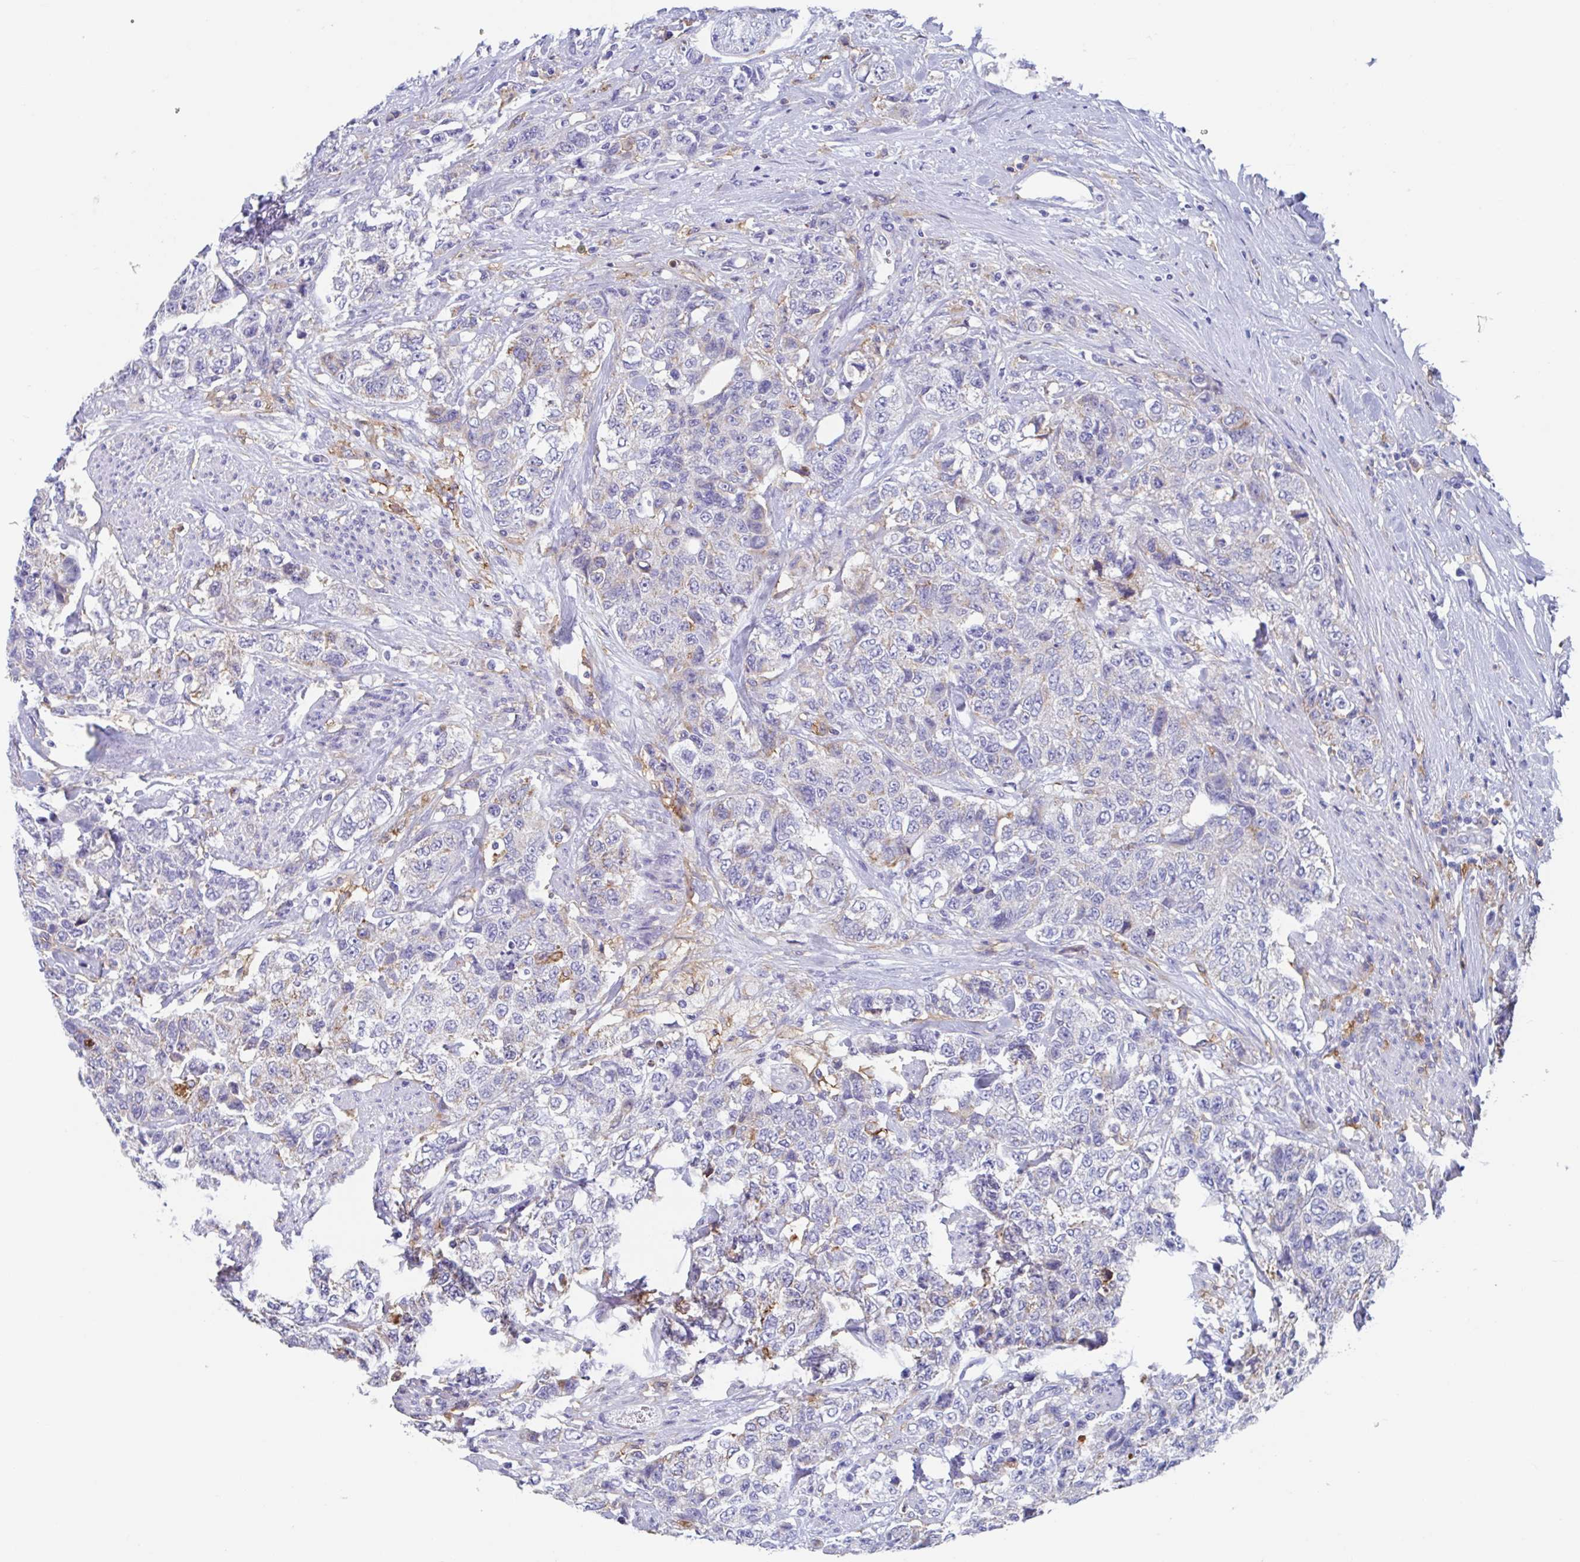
{"staining": {"intensity": "negative", "quantity": "none", "location": "none"}, "tissue": "urothelial cancer", "cell_type": "Tumor cells", "image_type": "cancer", "snomed": [{"axis": "morphology", "description": "Urothelial carcinoma, High grade"}, {"axis": "topography", "description": "Urinary bladder"}], "caption": "High power microscopy histopathology image of an immunohistochemistry photomicrograph of urothelial carcinoma (high-grade), revealing no significant expression in tumor cells.", "gene": "FCGR3A", "patient": {"sex": "female", "age": 78}}